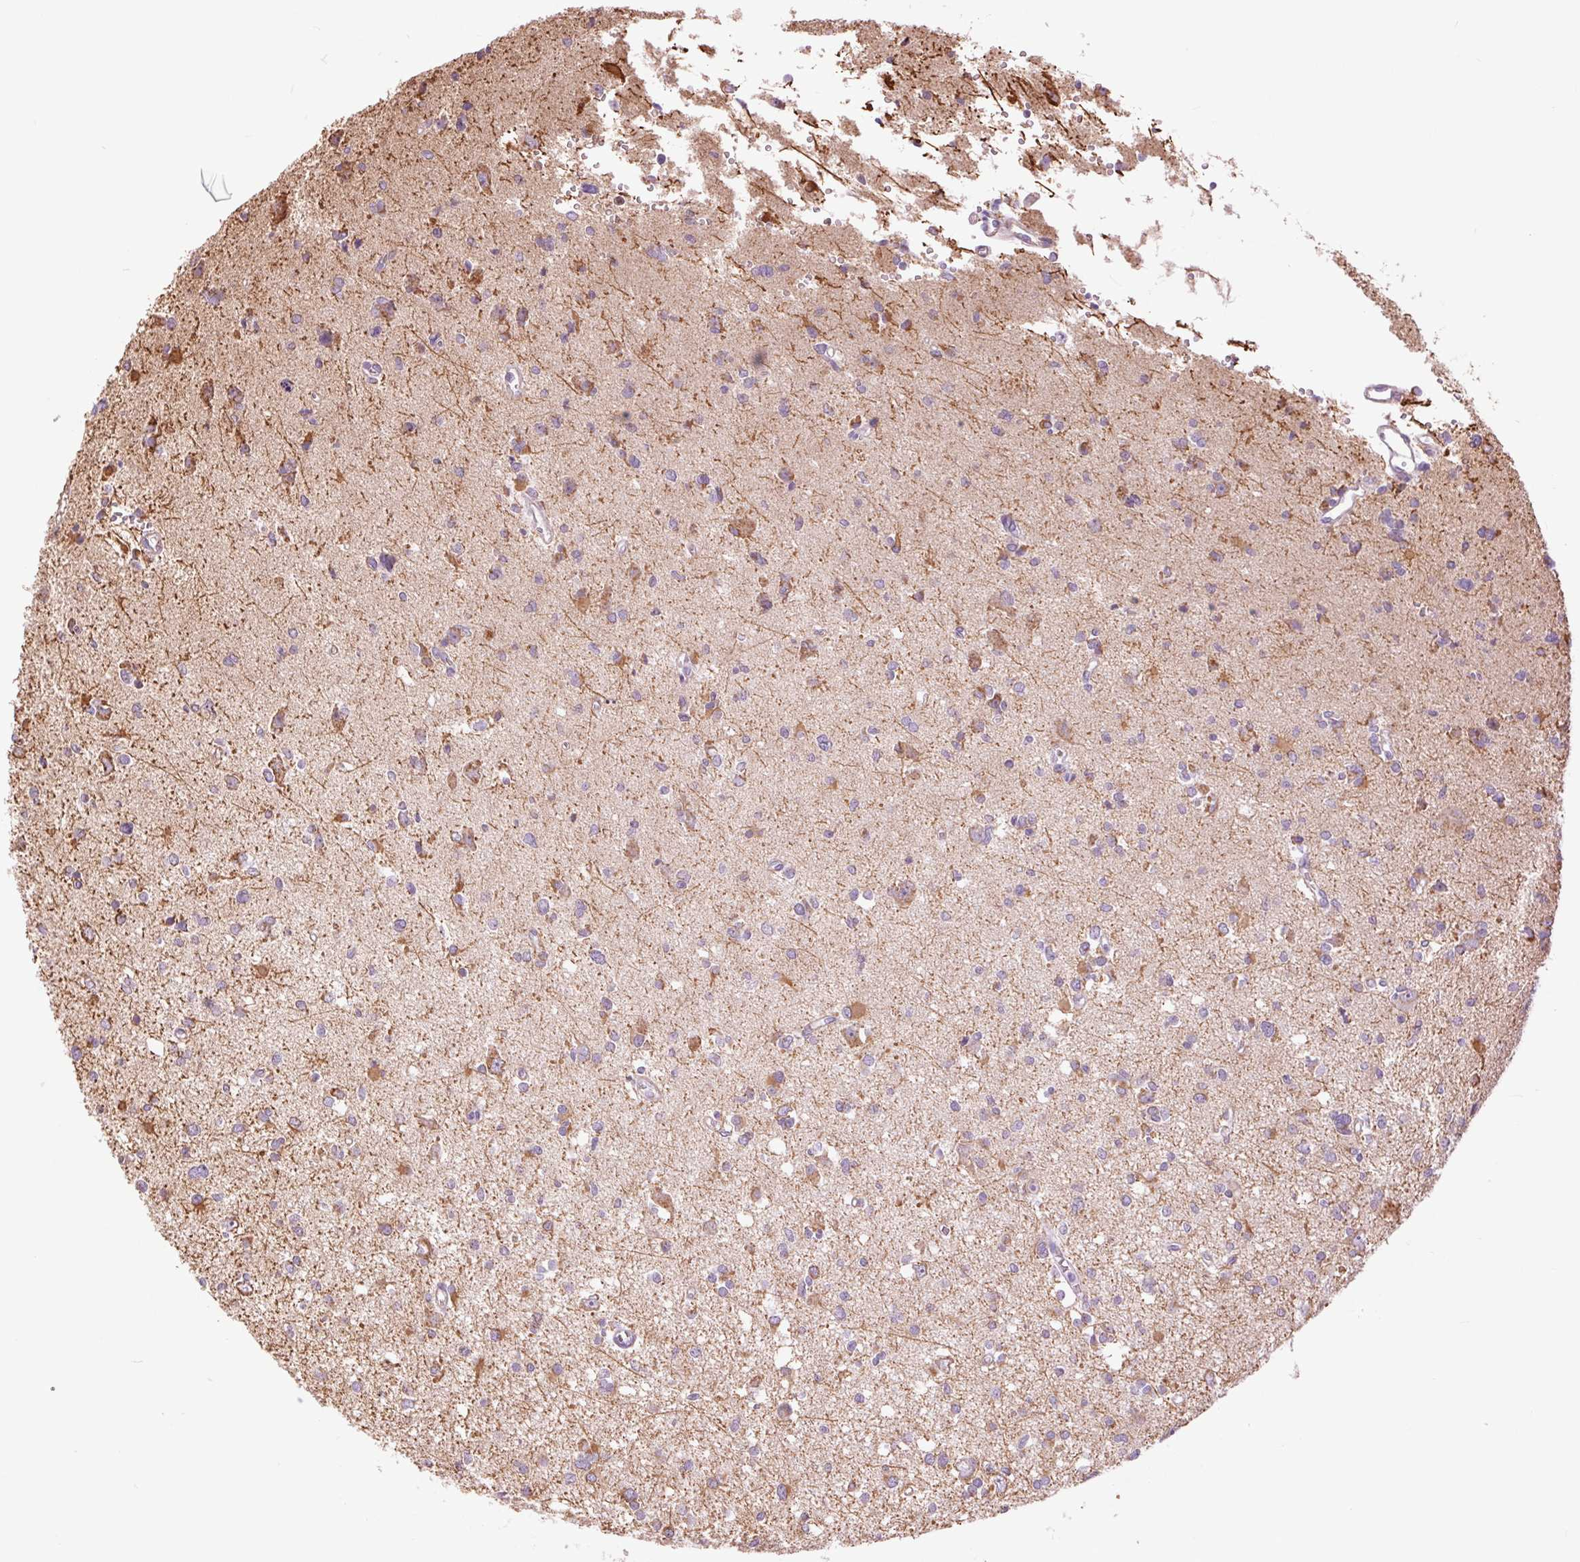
{"staining": {"intensity": "moderate", "quantity": "<25%", "location": "cytoplasmic/membranous"}, "tissue": "glioma", "cell_type": "Tumor cells", "image_type": "cancer", "snomed": [{"axis": "morphology", "description": "Glioma, malignant, High grade"}, {"axis": "topography", "description": "Brain"}], "caption": "The histopathology image demonstrates a brown stain indicating the presence of a protein in the cytoplasmic/membranous of tumor cells in malignant high-grade glioma.", "gene": "ATP5PB", "patient": {"sex": "male", "age": 23}}